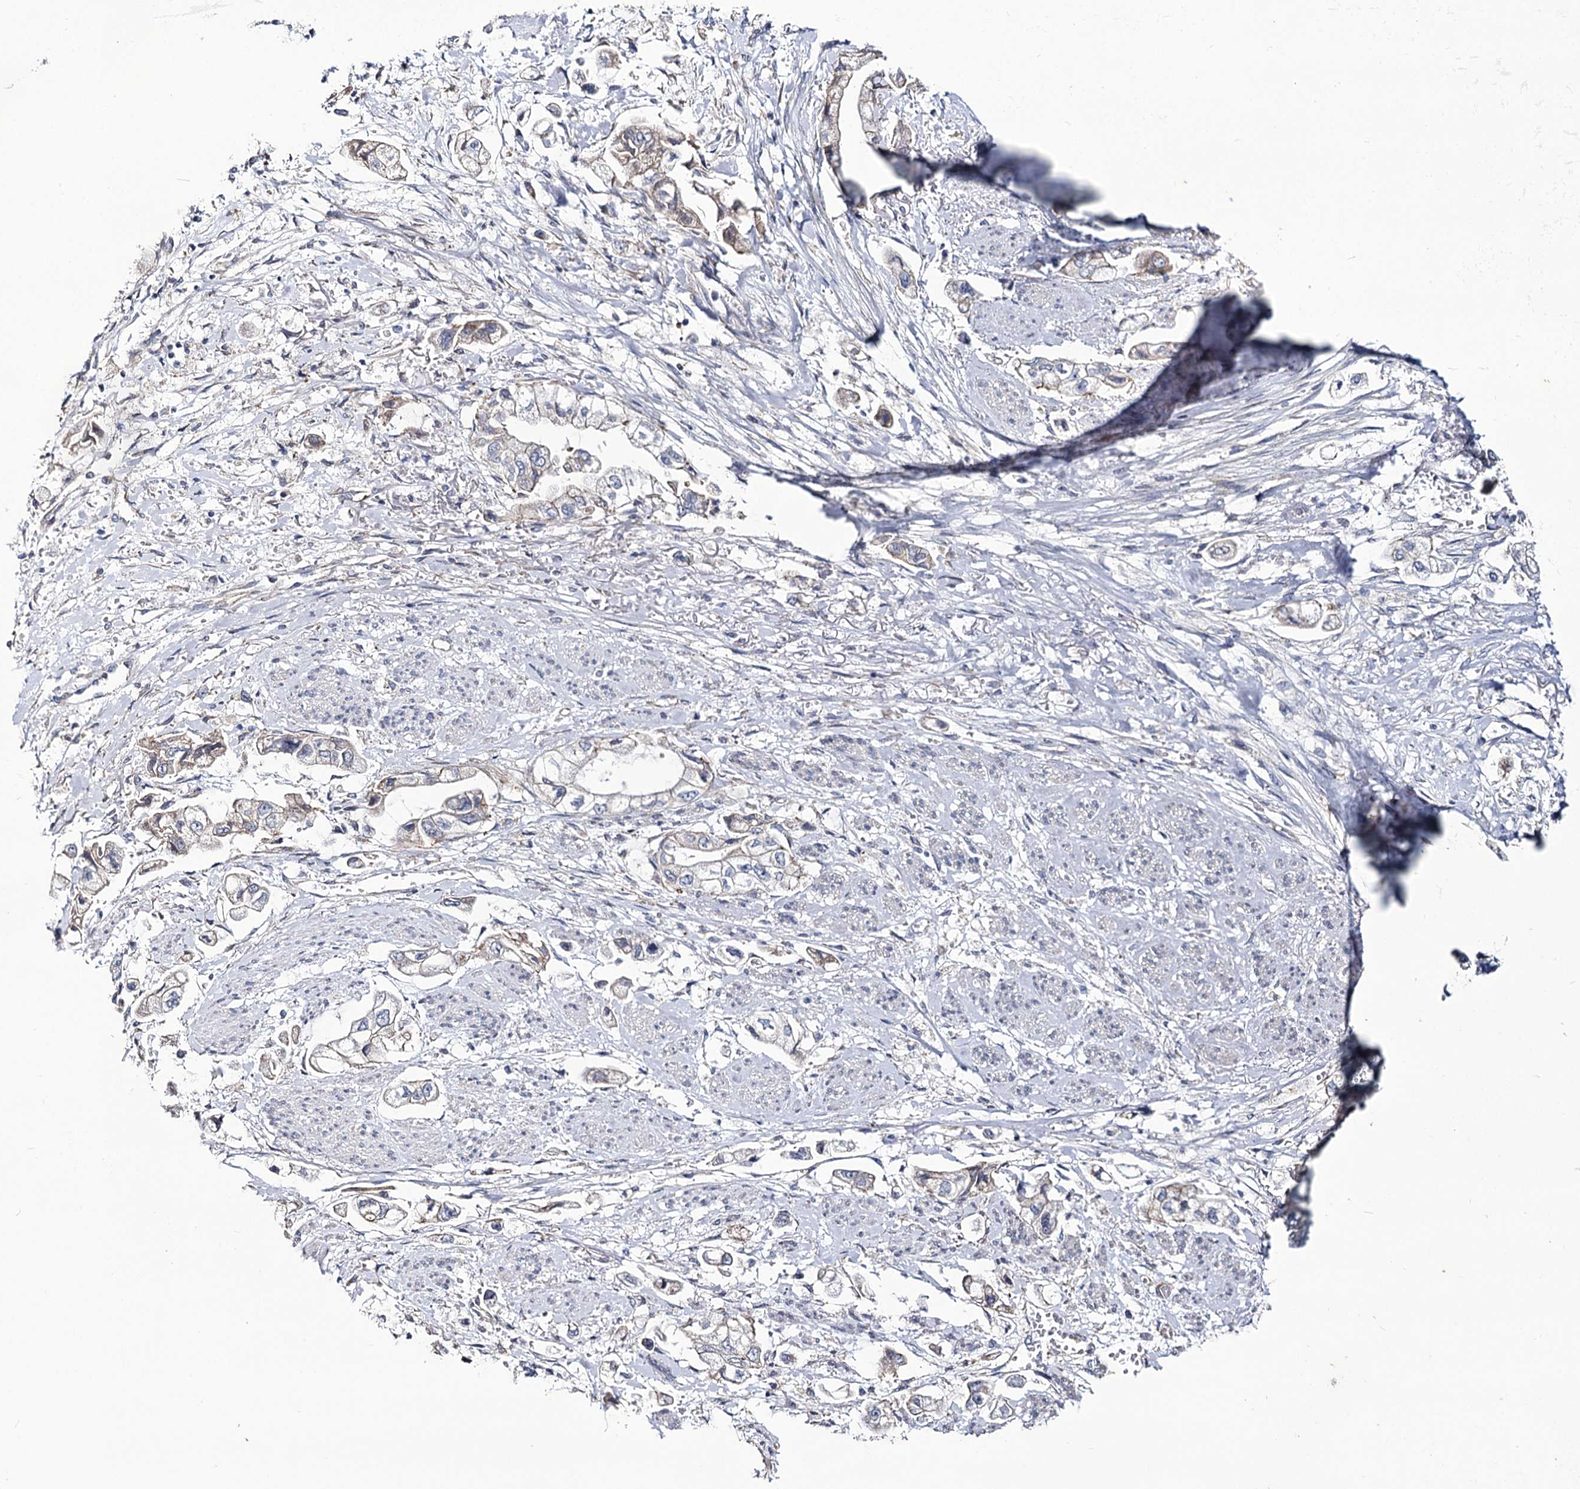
{"staining": {"intensity": "weak", "quantity": "<25%", "location": "cytoplasmic/membranous"}, "tissue": "stomach cancer", "cell_type": "Tumor cells", "image_type": "cancer", "snomed": [{"axis": "morphology", "description": "Adenocarcinoma, NOS"}, {"axis": "topography", "description": "Stomach"}], "caption": "High magnification brightfield microscopy of adenocarcinoma (stomach) stained with DAB (3,3'-diaminobenzidine) (brown) and counterstained with hematoxylin (blue): tumor cells show no significant staining.", "gene": "MBLAC2", "patient": {"sex": "male", "age": 62}}